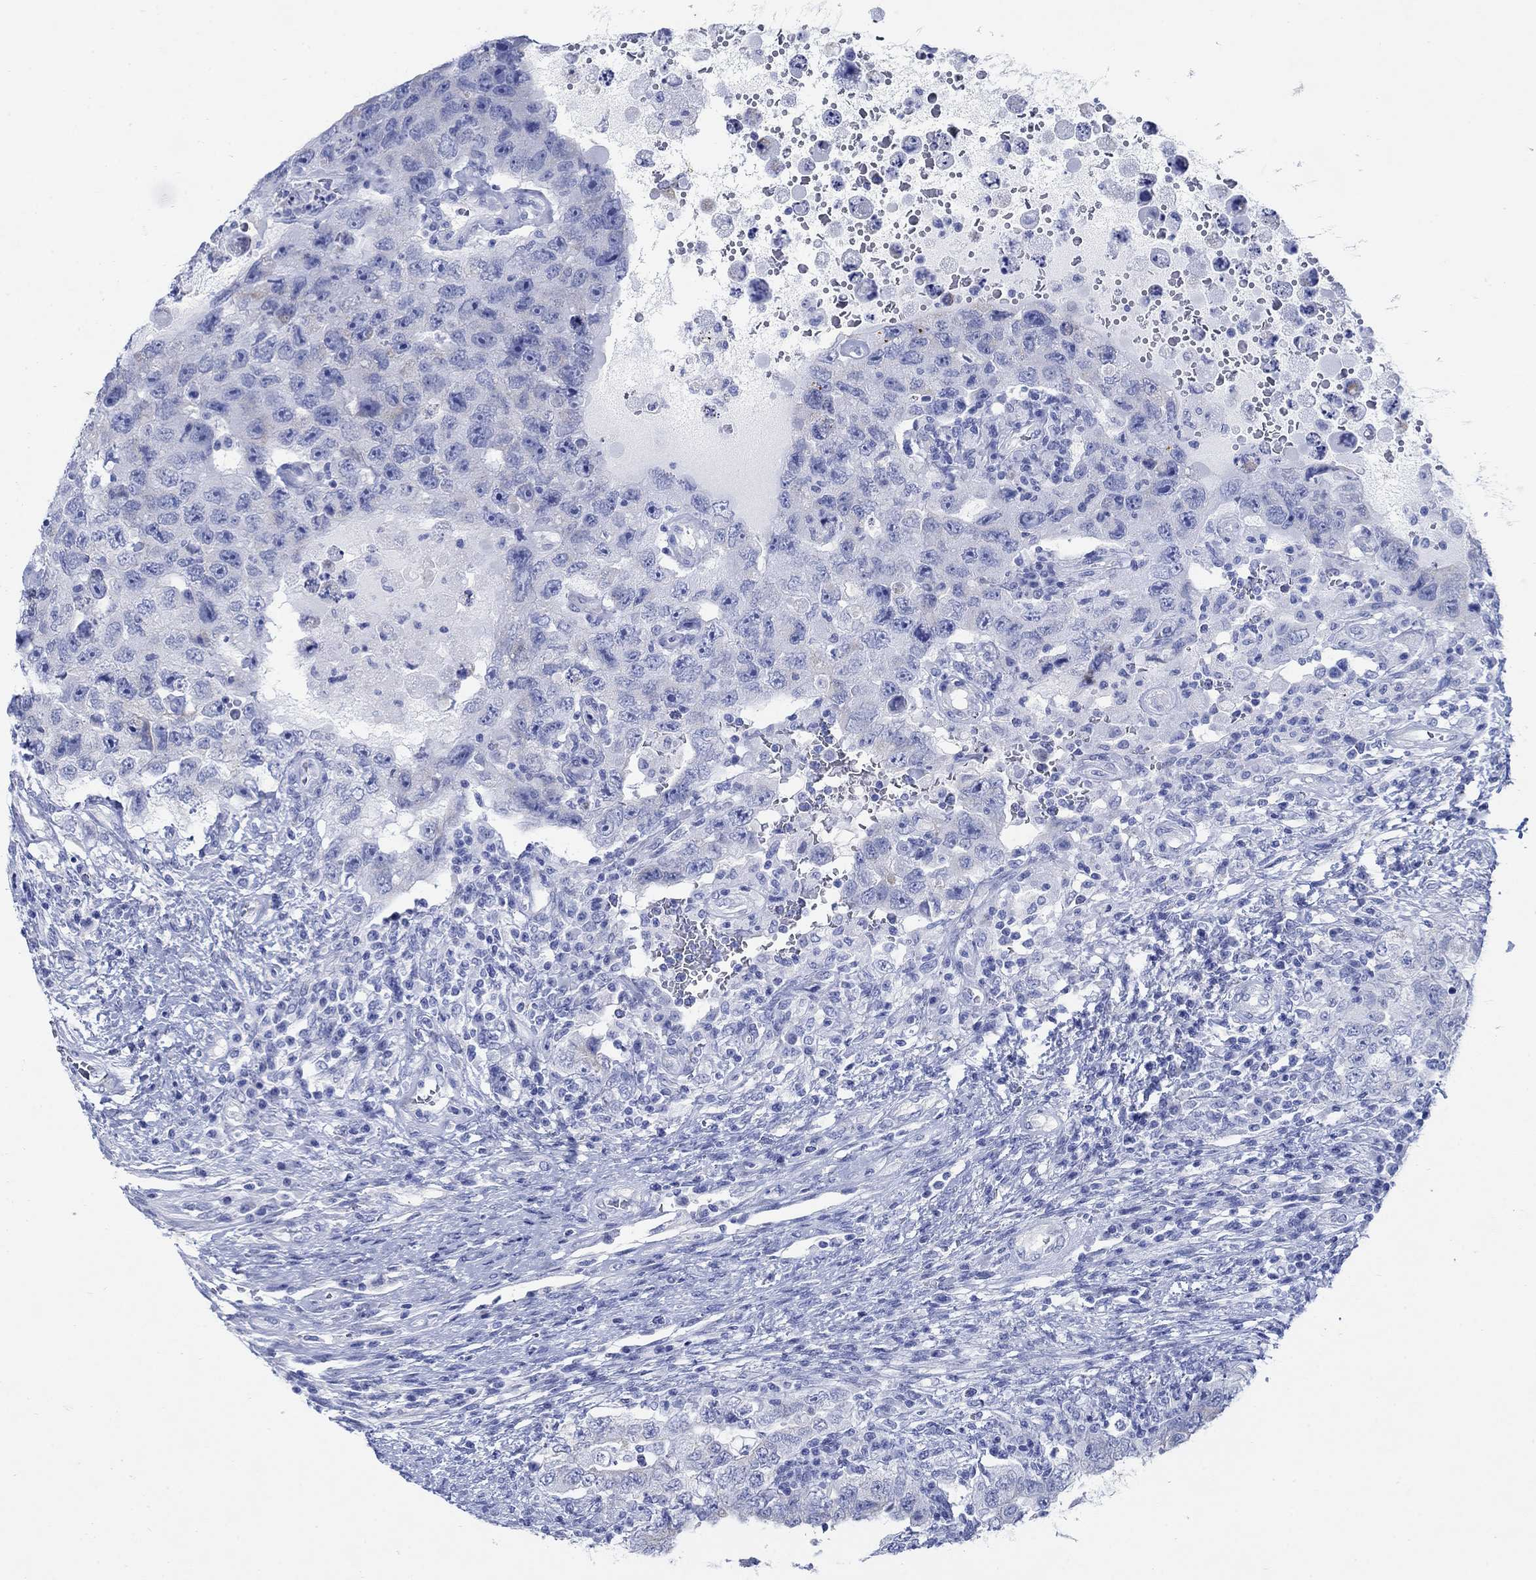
{"staining": {"intensity": "negative", "quantity": "none", "location": "none"}, "tissue": "testis cancer", "cell_type": "Tumor cells", "image_type": "cancer", "snomed": [{"axis": "morphology", "description": "Carcinoma, Embryonal, NOS"}, {"axis": "topography", "description": "Testis"}], "caption": "This is an immunohistochemistry (IHC) micrograph of human testis cancer. There is no expression in tumor cells.", "gene": "ZDHHC14", "patient": {"sex": "male", "age": 26}}